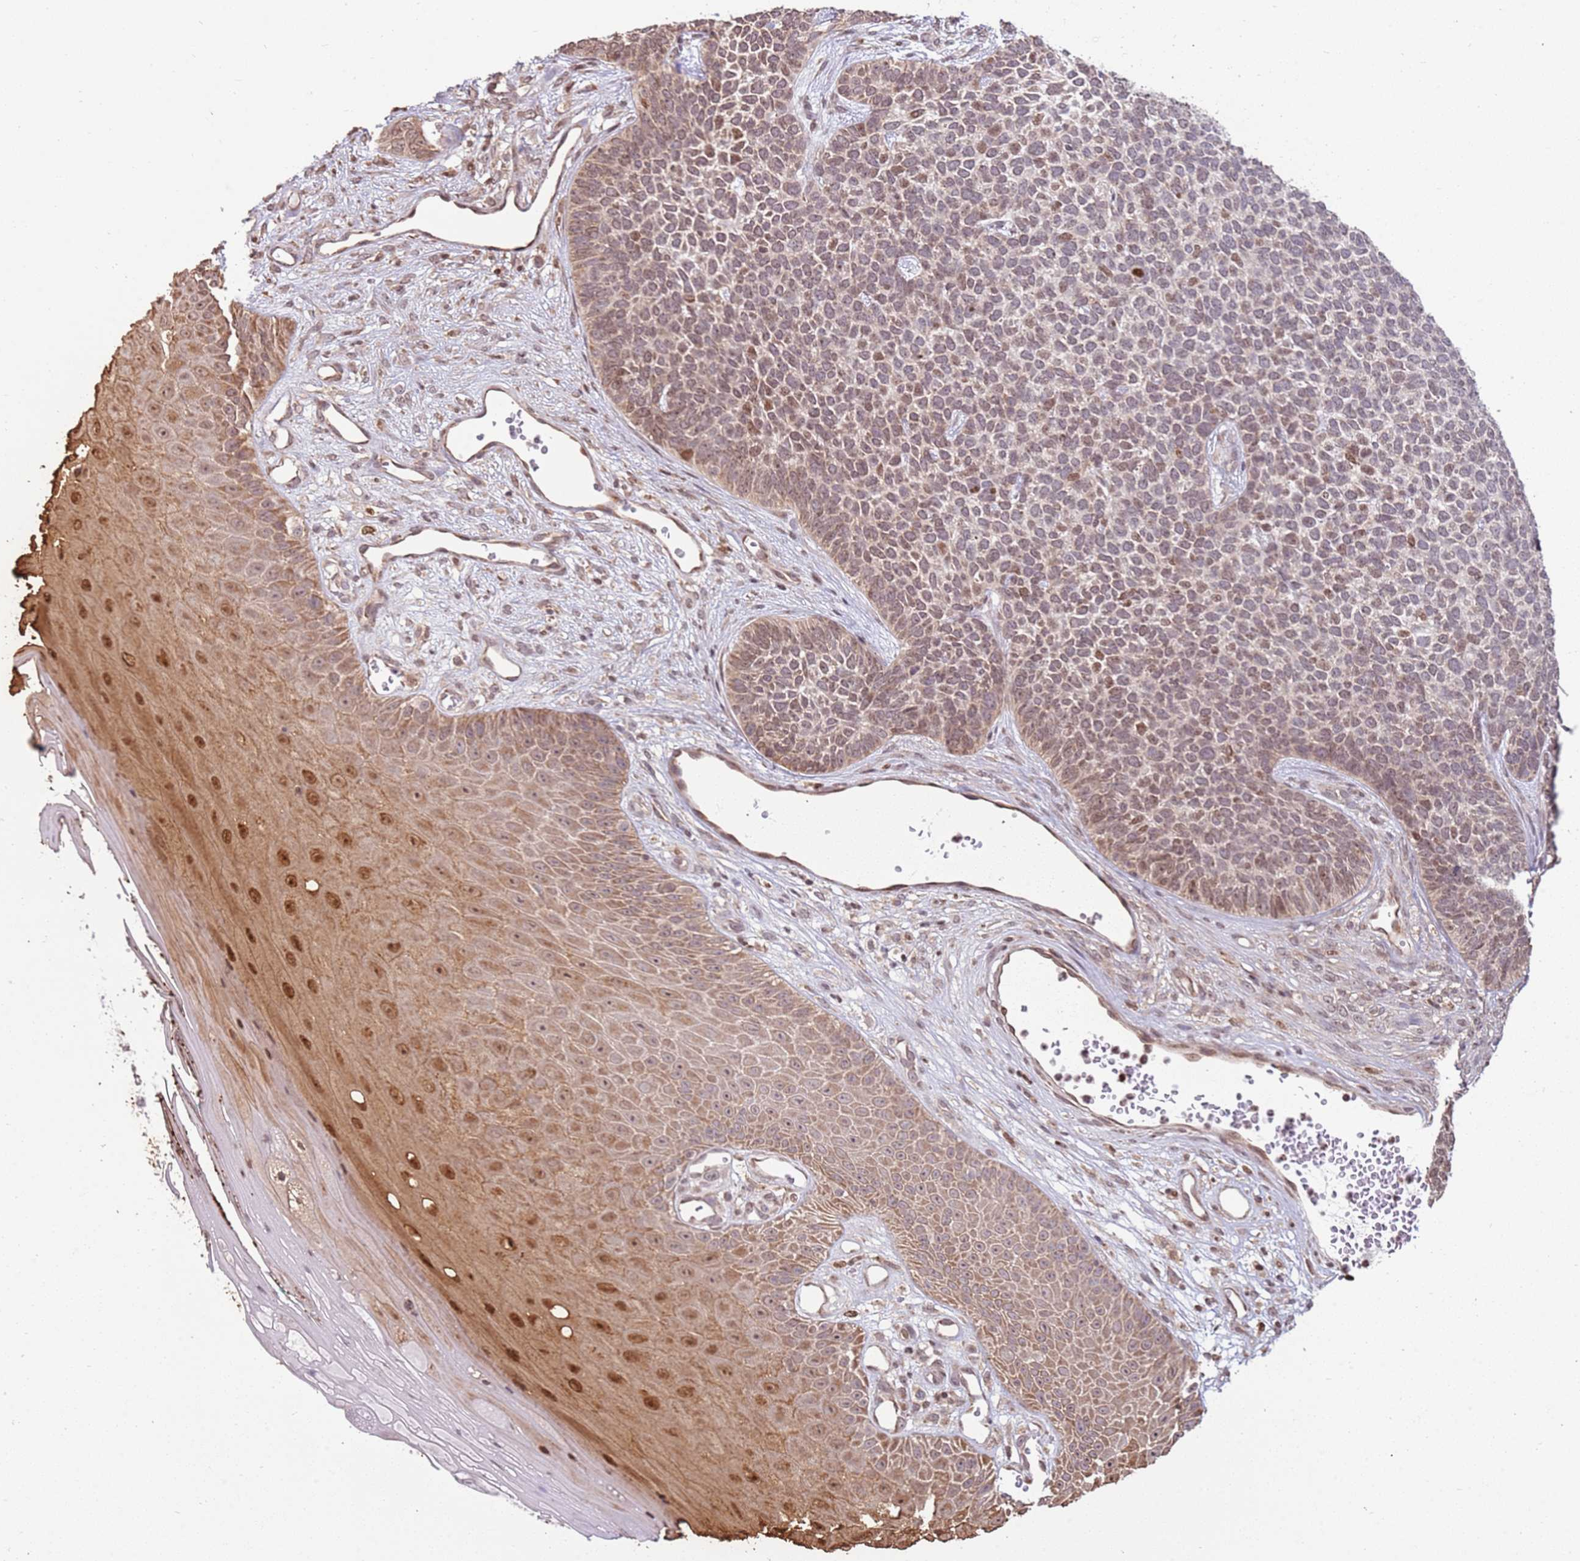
{"staining": {"intensity": "moderate", "quantity": ">75%", "location": "cytoplasmic/membranous,nuclear"}, "tissue": "skin cancer", "cell_type": "Tumor cells", "image_type": "cancer", "snomed": [{"axis": "morphology", "description": "Basal cell carcinoma"}, {"axis": "topography", "description": "Skin"}], "caption": "The immunohistochemical stain highlights moderate cytoplasmic/membranous and nuclear expression in tumor cells of skin basal cell carcinoma tissue.", "gene": "SCAF1", "patient": {"sex": "female", "age": 84}}